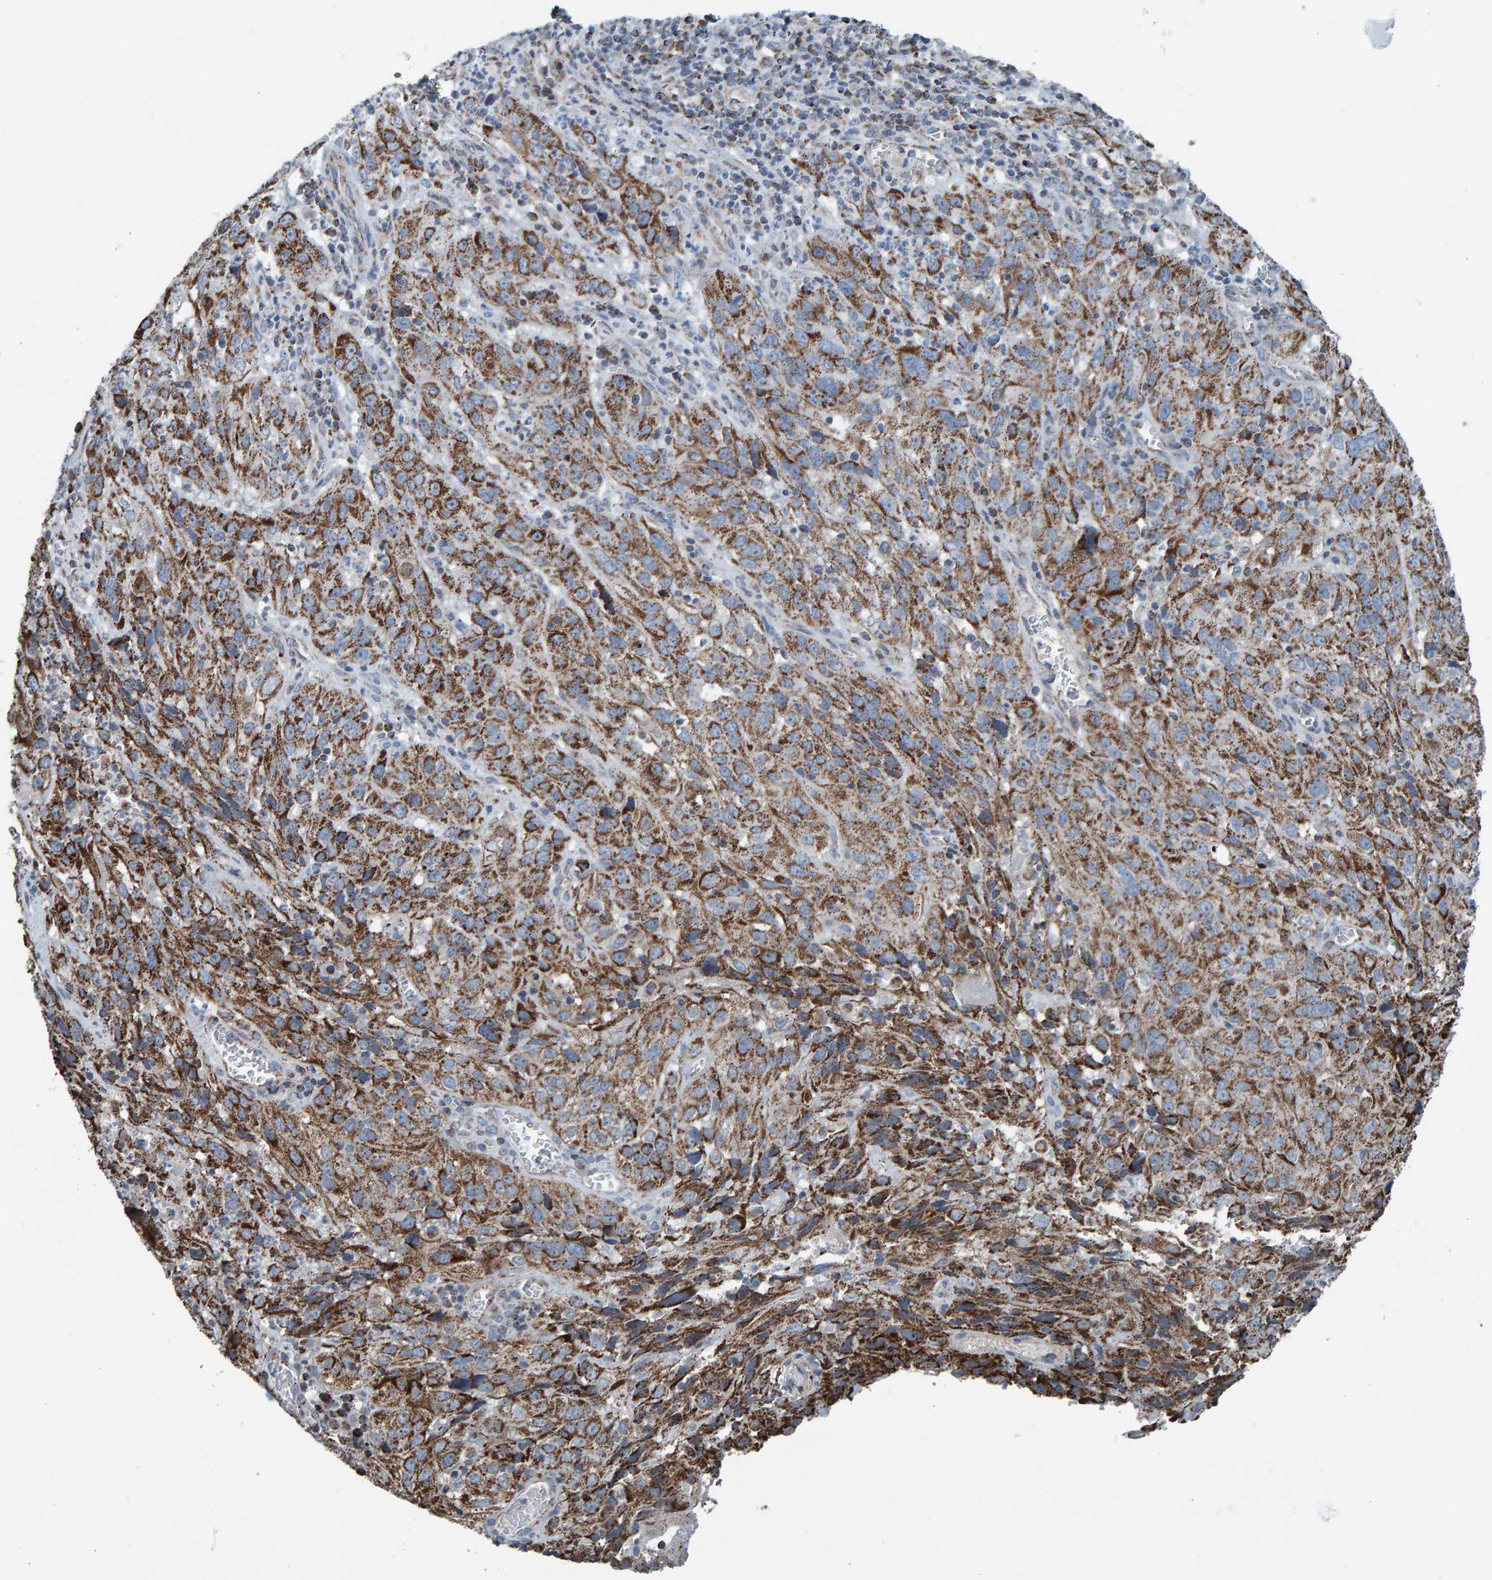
{"staining": {"intensity": "moderate", "quantity": ">75%", "location": "cytoplasmic/membranous"}, "tissue": "cervical cancer", "cell_type": "Tumor cells", "image_type": "cancer", "snomed": [{"axis": "morphology", "description": "Squamous cell carcinoma, NOS"}, {"axis": "topography", "description": "Cervix"}], "caption": "Tumor cells reveal medium levels of moderate cytoplasmic/membranous positivity in about >75% of cells in human cervical cancer.", "gene": "ZNF48", "patient": {"sex": "female", "age": 32}}